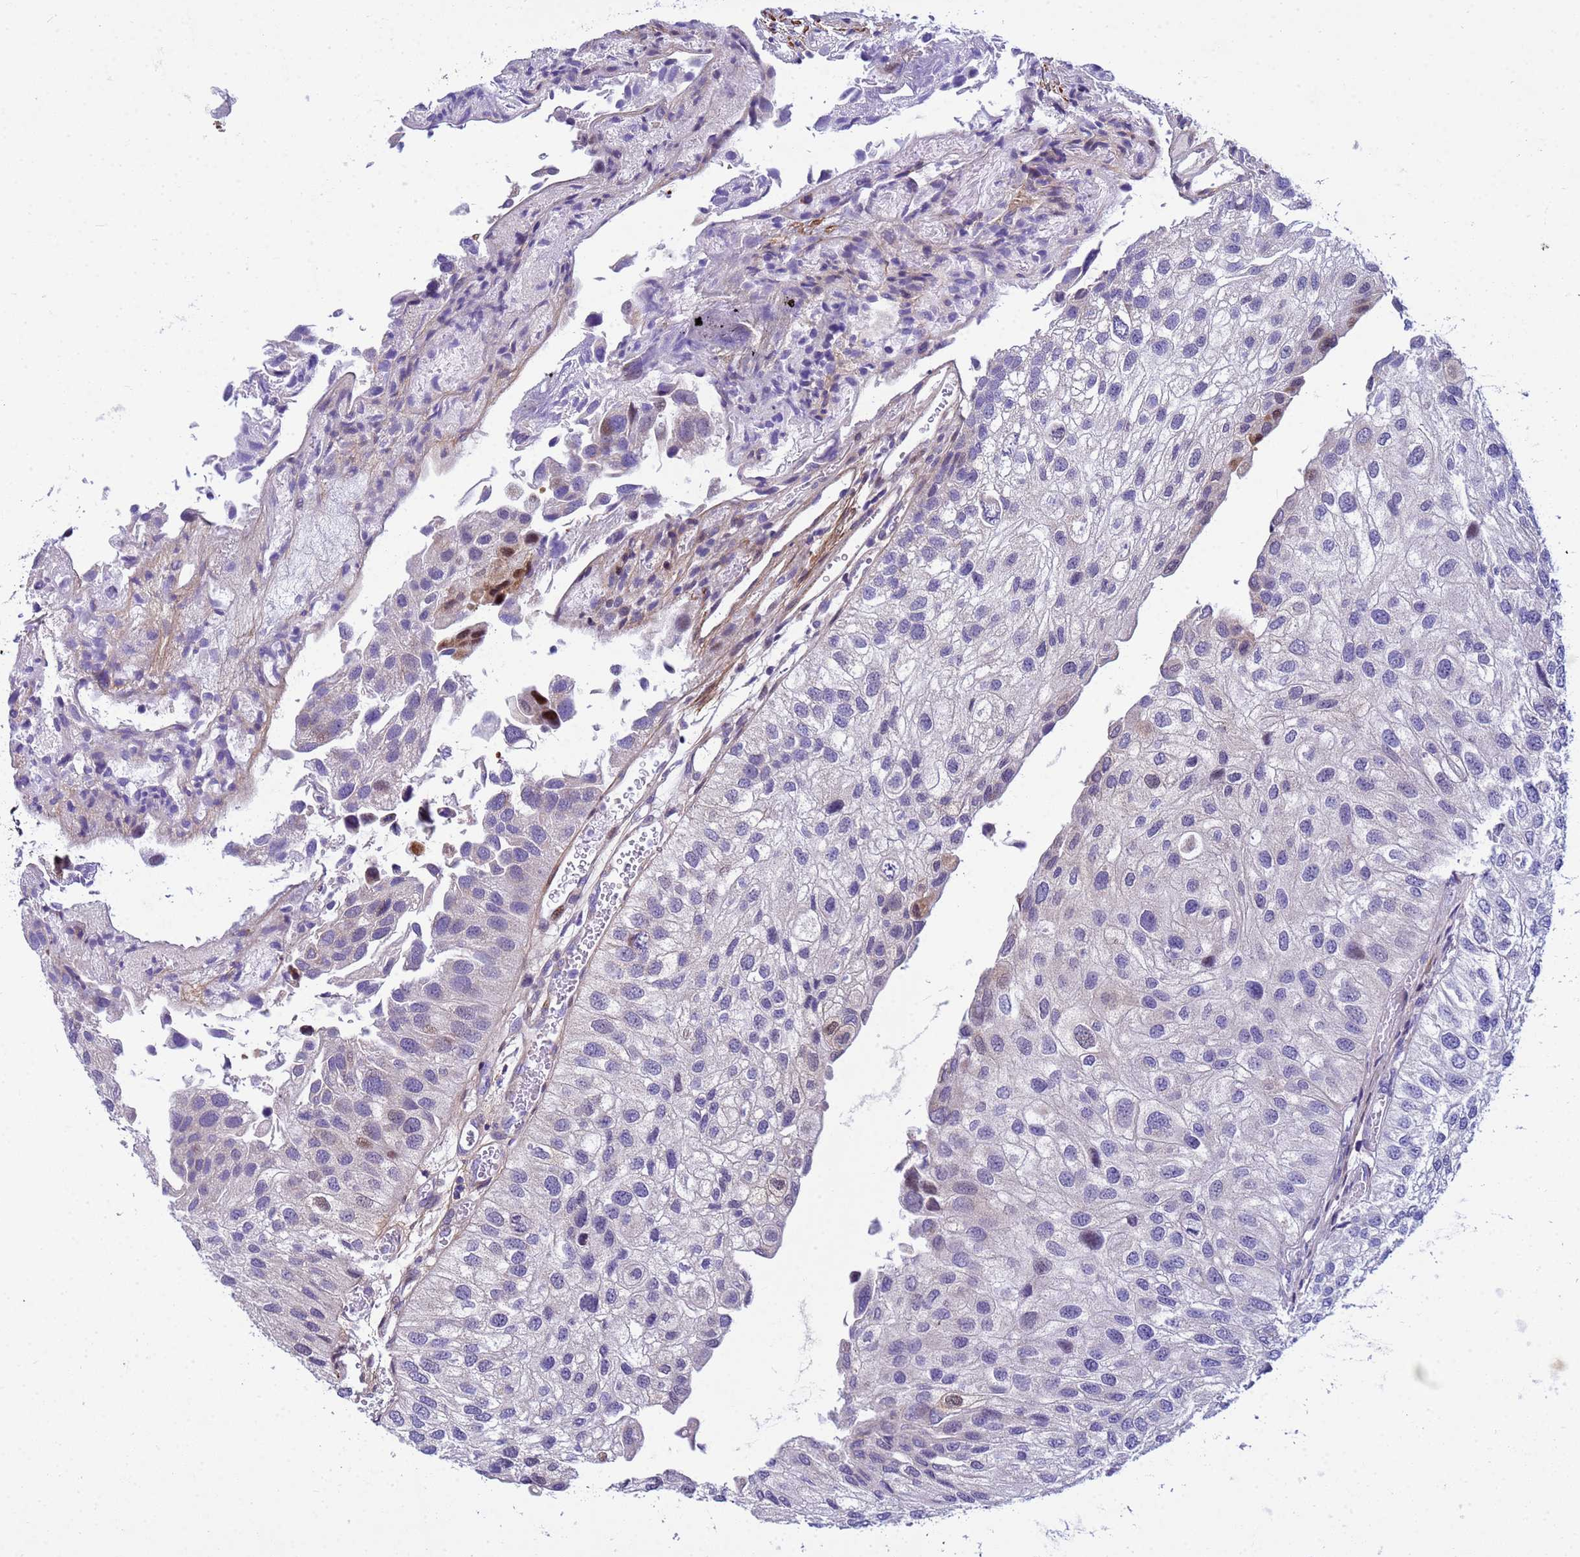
{"staining": {"intensity": "moderate", "quantity": "<25%", "location": "nuclear"}, "tissue": "urothelial cancer", "cell_type": "Tumor cells", "image_type": "cancer", "snomed": [{"axis": "morphology", "description": "Urothelial carcinoma, Low grade"}, {"axis": "topography", "description": "Urinary bladder"}], "caption": "Urothelial cancer stained for a protein (brown) exhibits moderate nuclear positive staining in approximately <25% of tumor cells.", "gene": "P2RX7", "patient": {"sex": "female", "age": 89}}